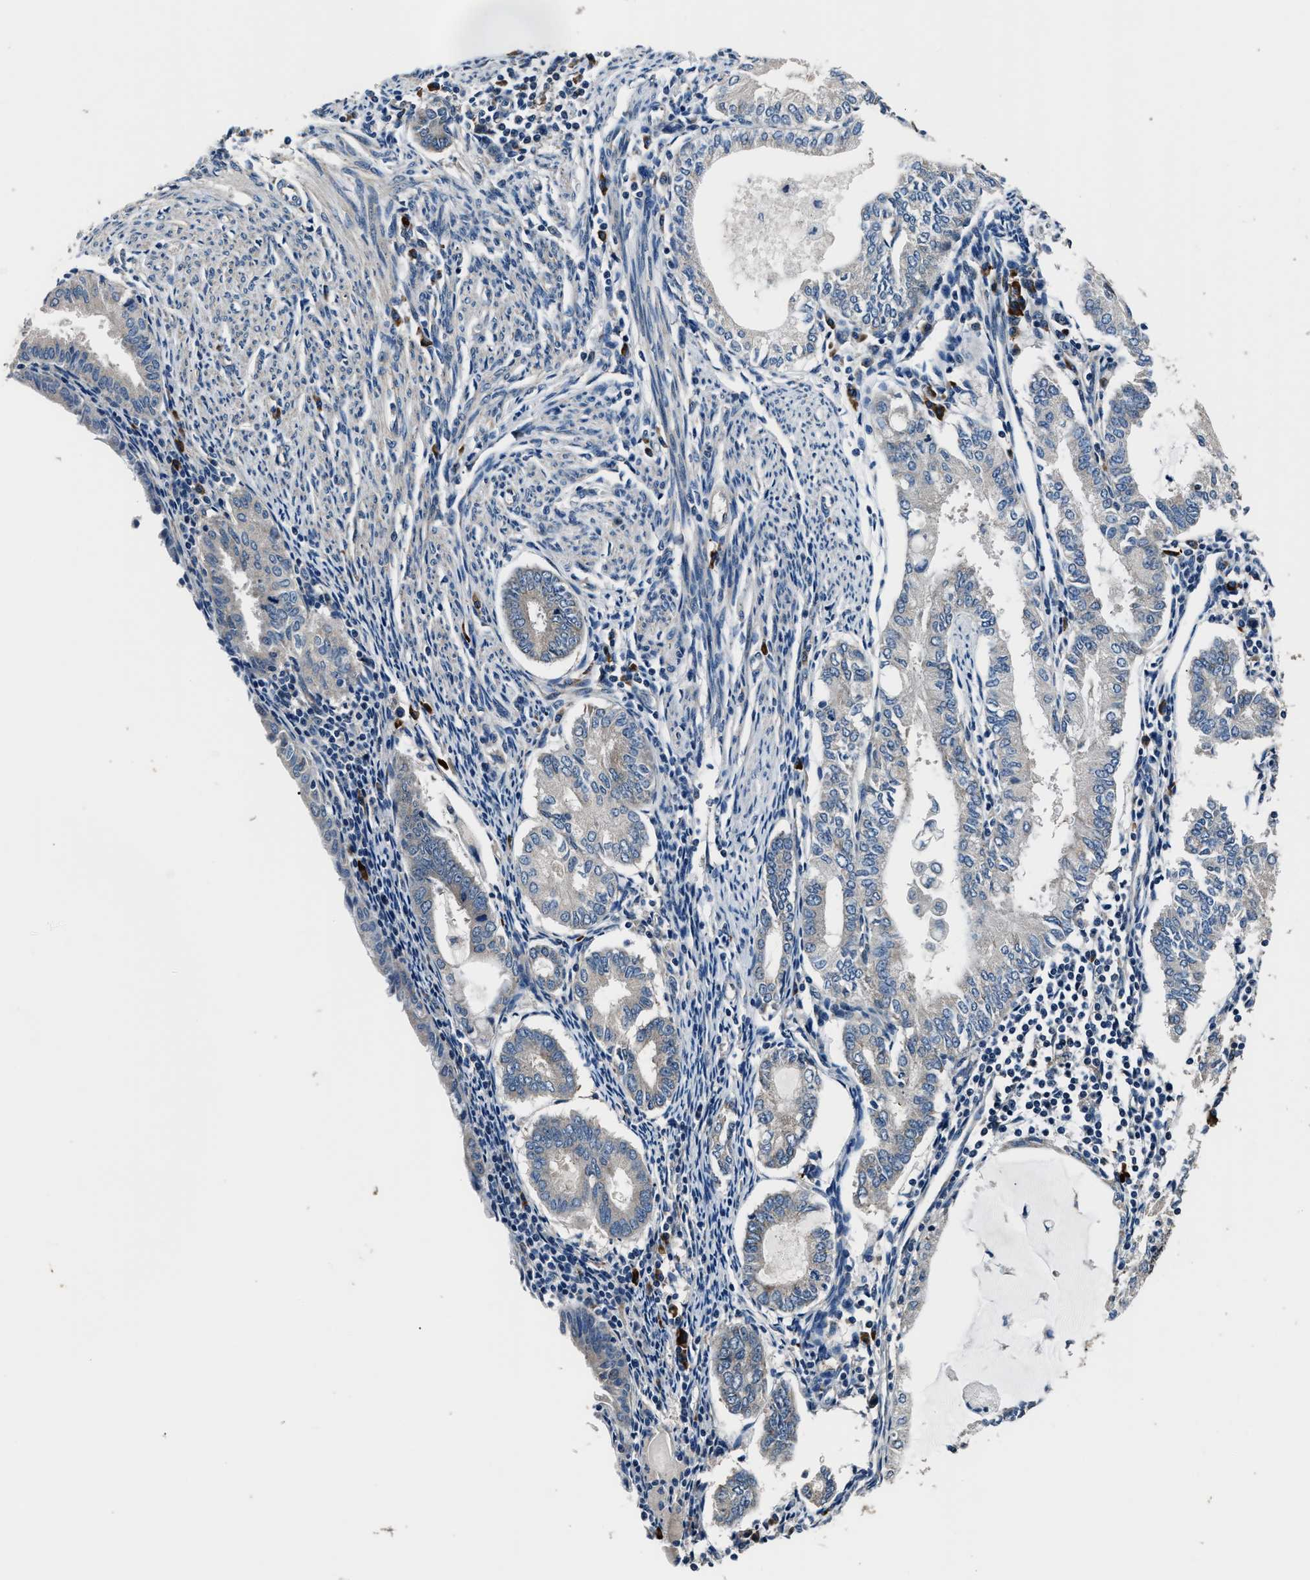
{"staining": {"intensity": "negative", "quantity": "none", "location": "none"}, "tissue": "endometrial cancer", "cell_type": "Tumor cells", "image_type": "cancer", "snomed": [{"axis": "morphology", "description": "Adenocarcinoma, NOS"}, {"axis": "topography", "description": "Endometrium"}], "caption": "Endometrial adenocarcinoma was stained to show a protein in brown. There is no significant staining in tumor cells.", "gene": "IMPDH2", "patient": {"sex": "female", "age": 86}}